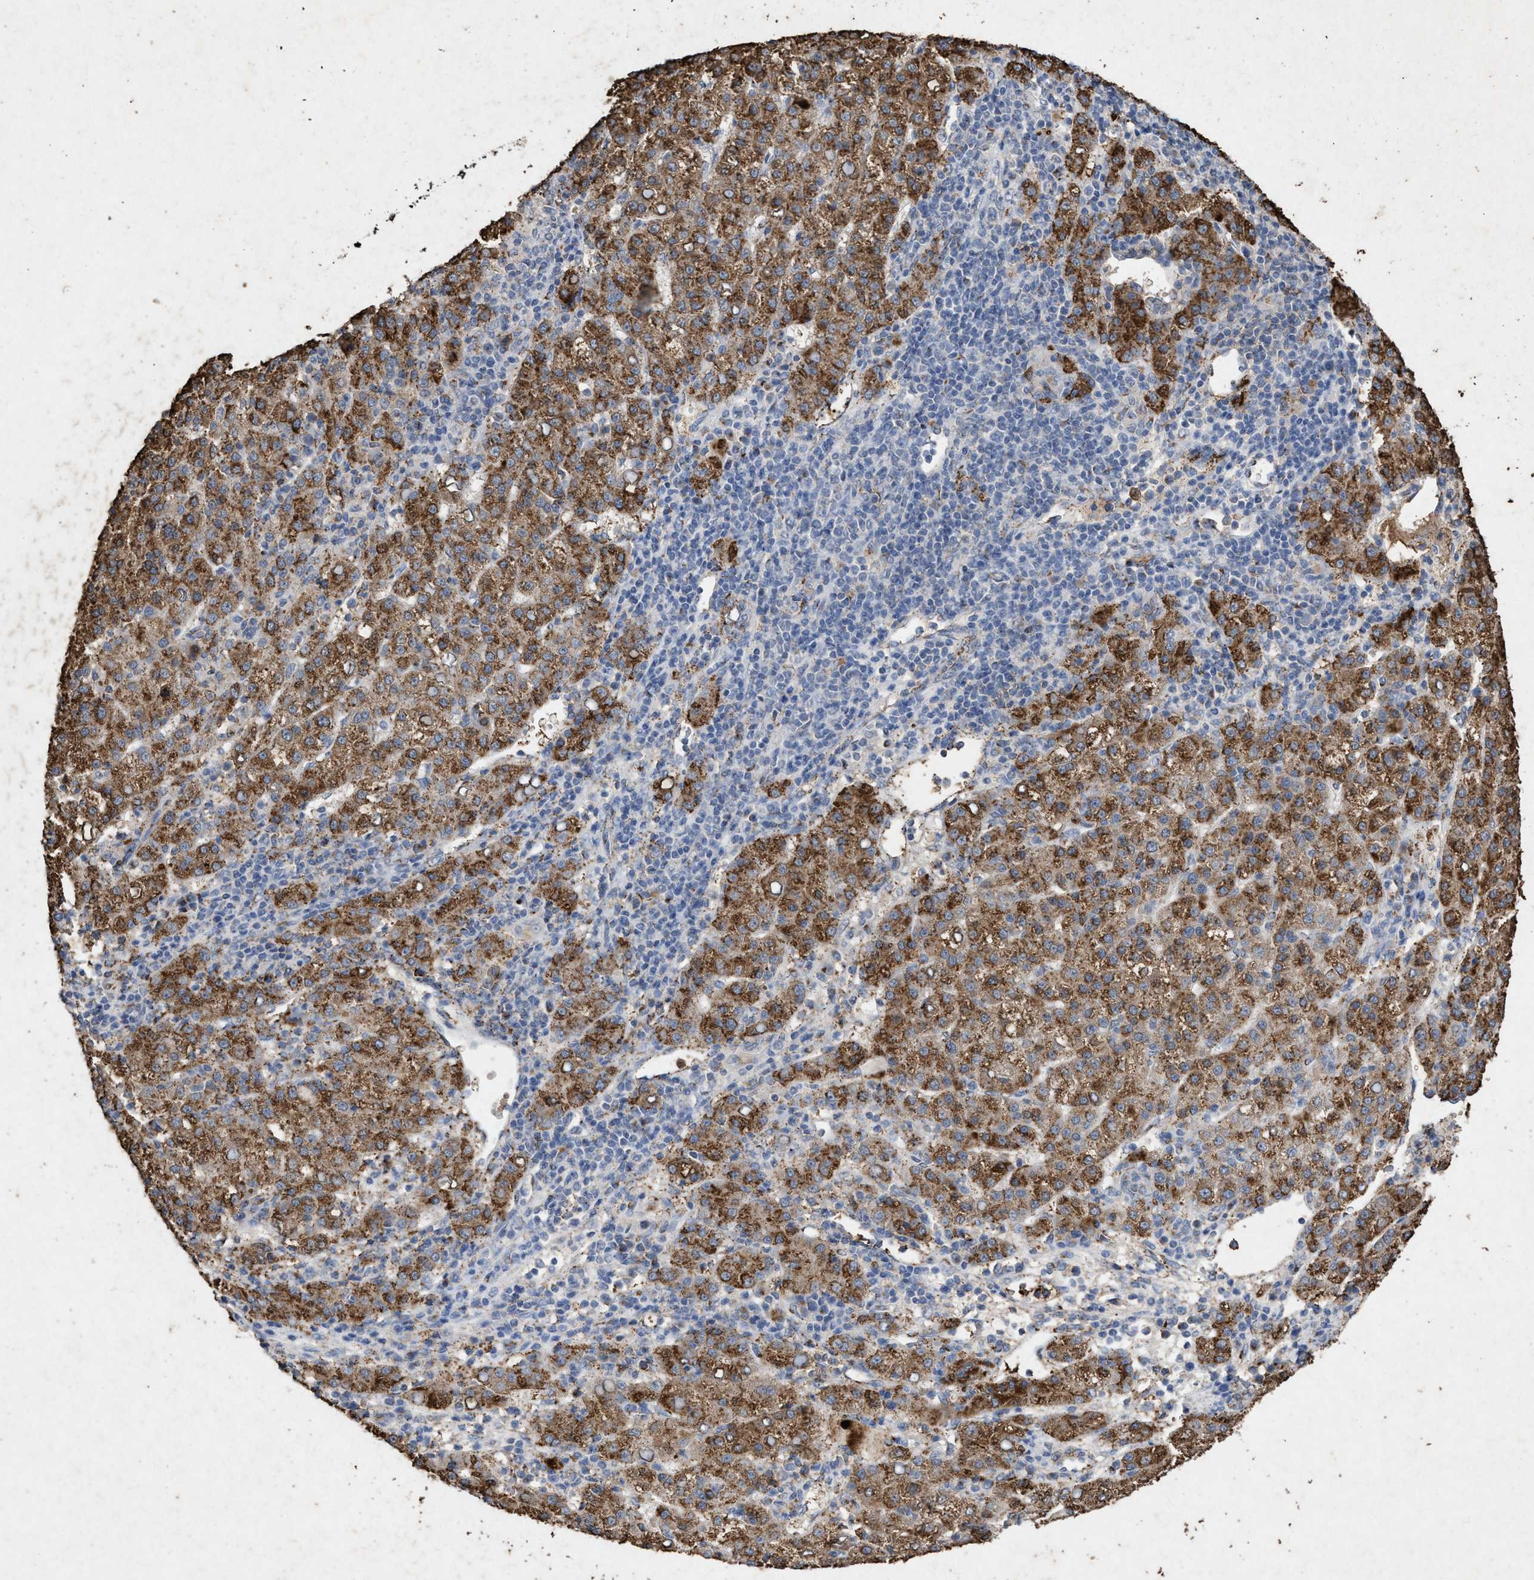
{"staining": {"intensity": "moderate", "quantity": ">75%", "location": "cytoplasmic/membranous"}, "tissue": "liver cancer", "cell_type": "Tumor cells", "image_type": "cancer", "snomed": [{"axis": "morphology", "description": "Carcinoma, Hepatocellular, NOS"}, {"axis": "topography", "description": "Liver"}], "caption": "An immunohistochemistry (IHC) photomicrograph of tumor tissue is shown. Protein staining in brown highlights moderate cytoplasmic/membranous positivity in hepatocellular carcinoma (liver) within tumor cells.", "gene": "MAN2A1", "patient": {"sex": "female", "age": 58}}